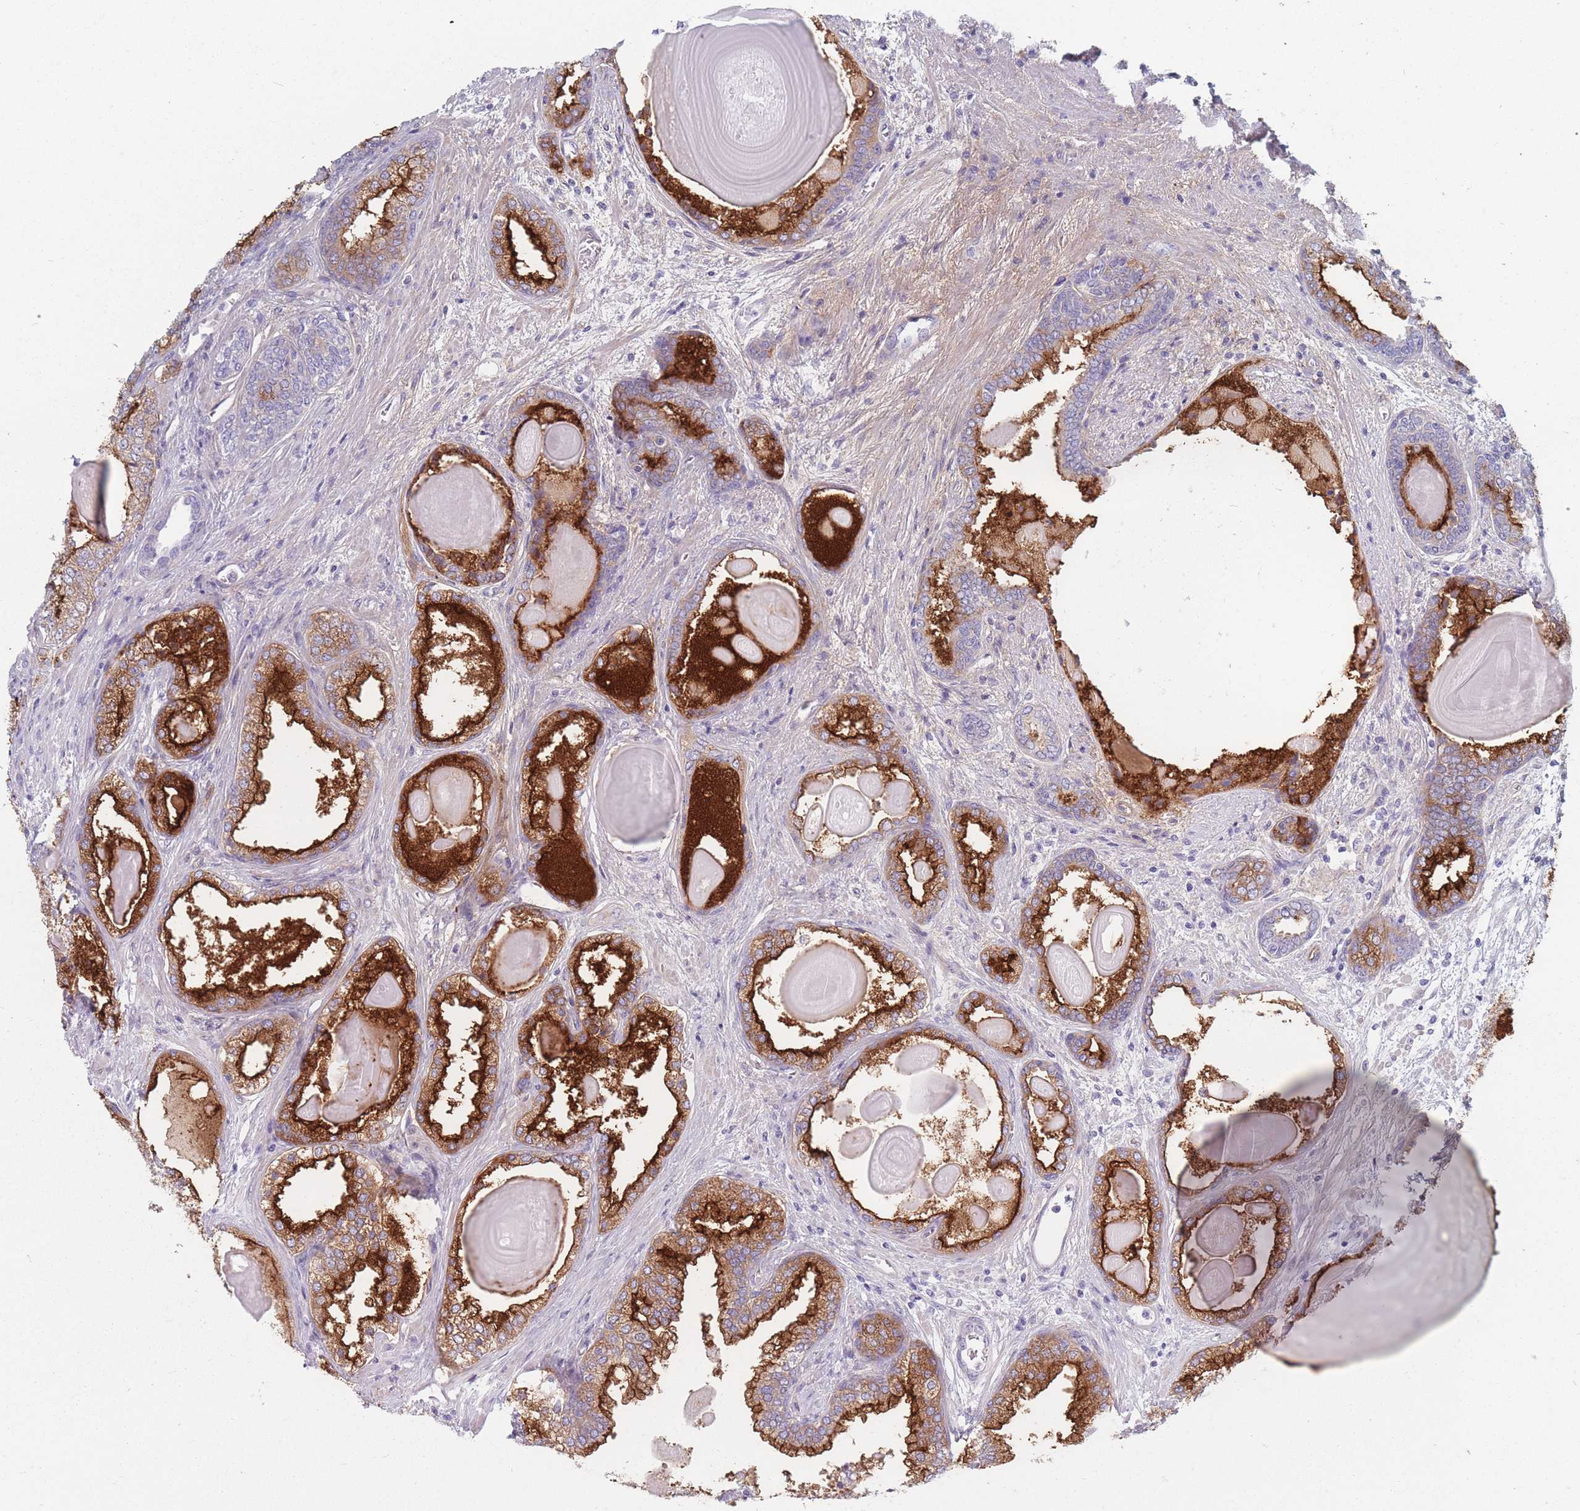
{"staining": {"intensity": "moderate", "quantity": "25%-75%", "location": "cytoplasmic/membranous"}, "tissue": "prostate cancer", "cell_type": "Tumor cells", "image_type": "cancer", "snomed": [{"axis": "morphology", "description": "Adenocarcinoma, High grade"}, {"axis": "topography", "description": "Prostate"}], "caption": "High-grade adenocarcinoma (prostate) was stained to show a protein in brown. There is medium levels of moderate cytoplasmic/membranous staining in about 25%-75% of tumor cells.", "gene": "PLPP1", "patient": {"sex": "male", "age": 63}}